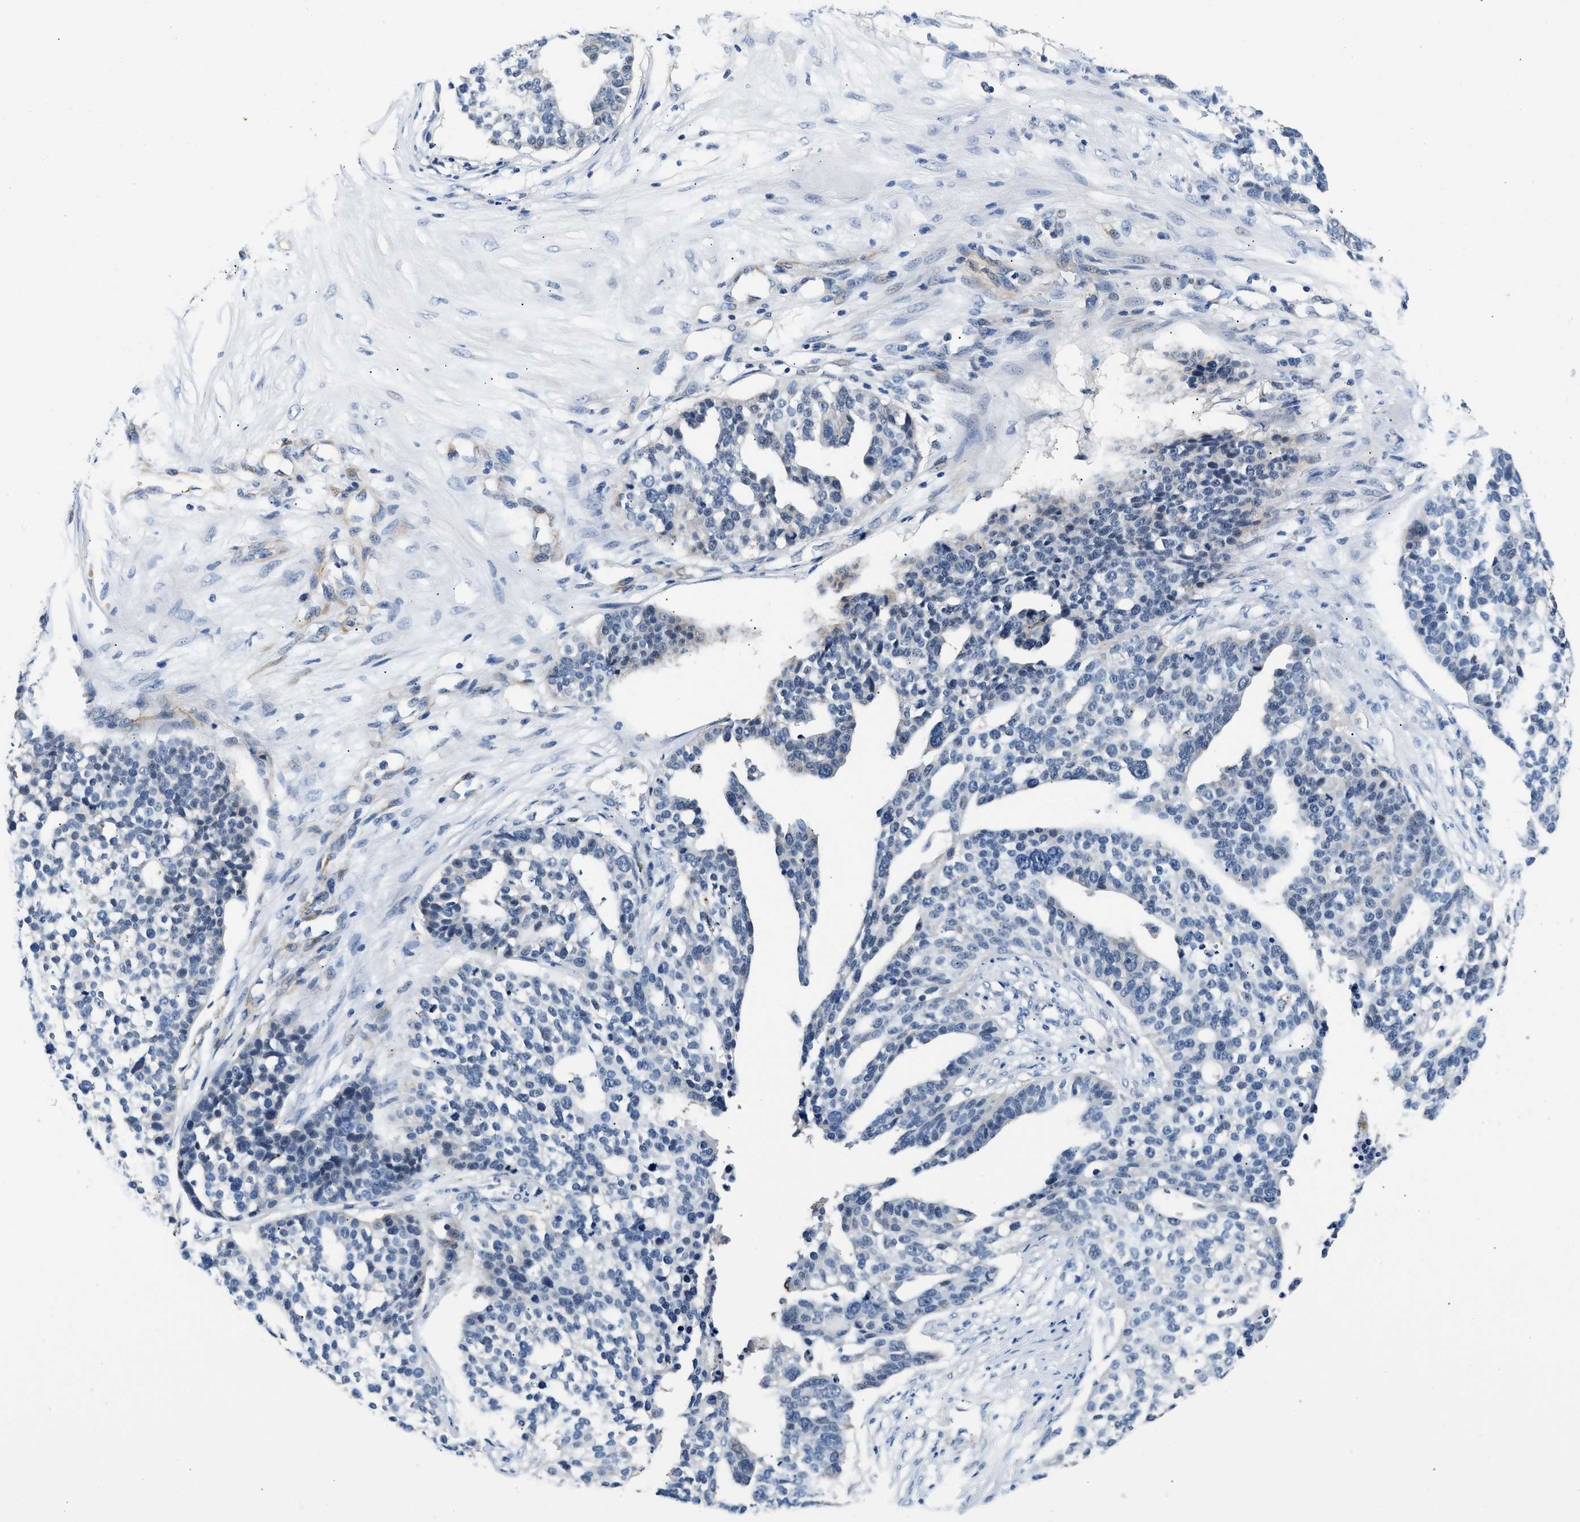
{"staining": {"intensity": "negative", "quantity": "none", "location": "none"}, "tissue": "ovarian cancer", "cell_type": "Tumor cells", "image_type": "cancer", "snomed": [{"axis": "morphology", "description": "Cystadenocarcinoma, serous, NOS"}, {"axis": "topography", "description": "Ovary"}], "caption": "Immunohistochemistry (IHC) micrograph of neoplastic tissue: human ovarian cancer stained with DAB reveals no significant protein positivity in tumor cells. (DAB IHC with hematoxylin counter stain).", "gene": "MED22", "patient": {"sex": "female", "age": 59}}